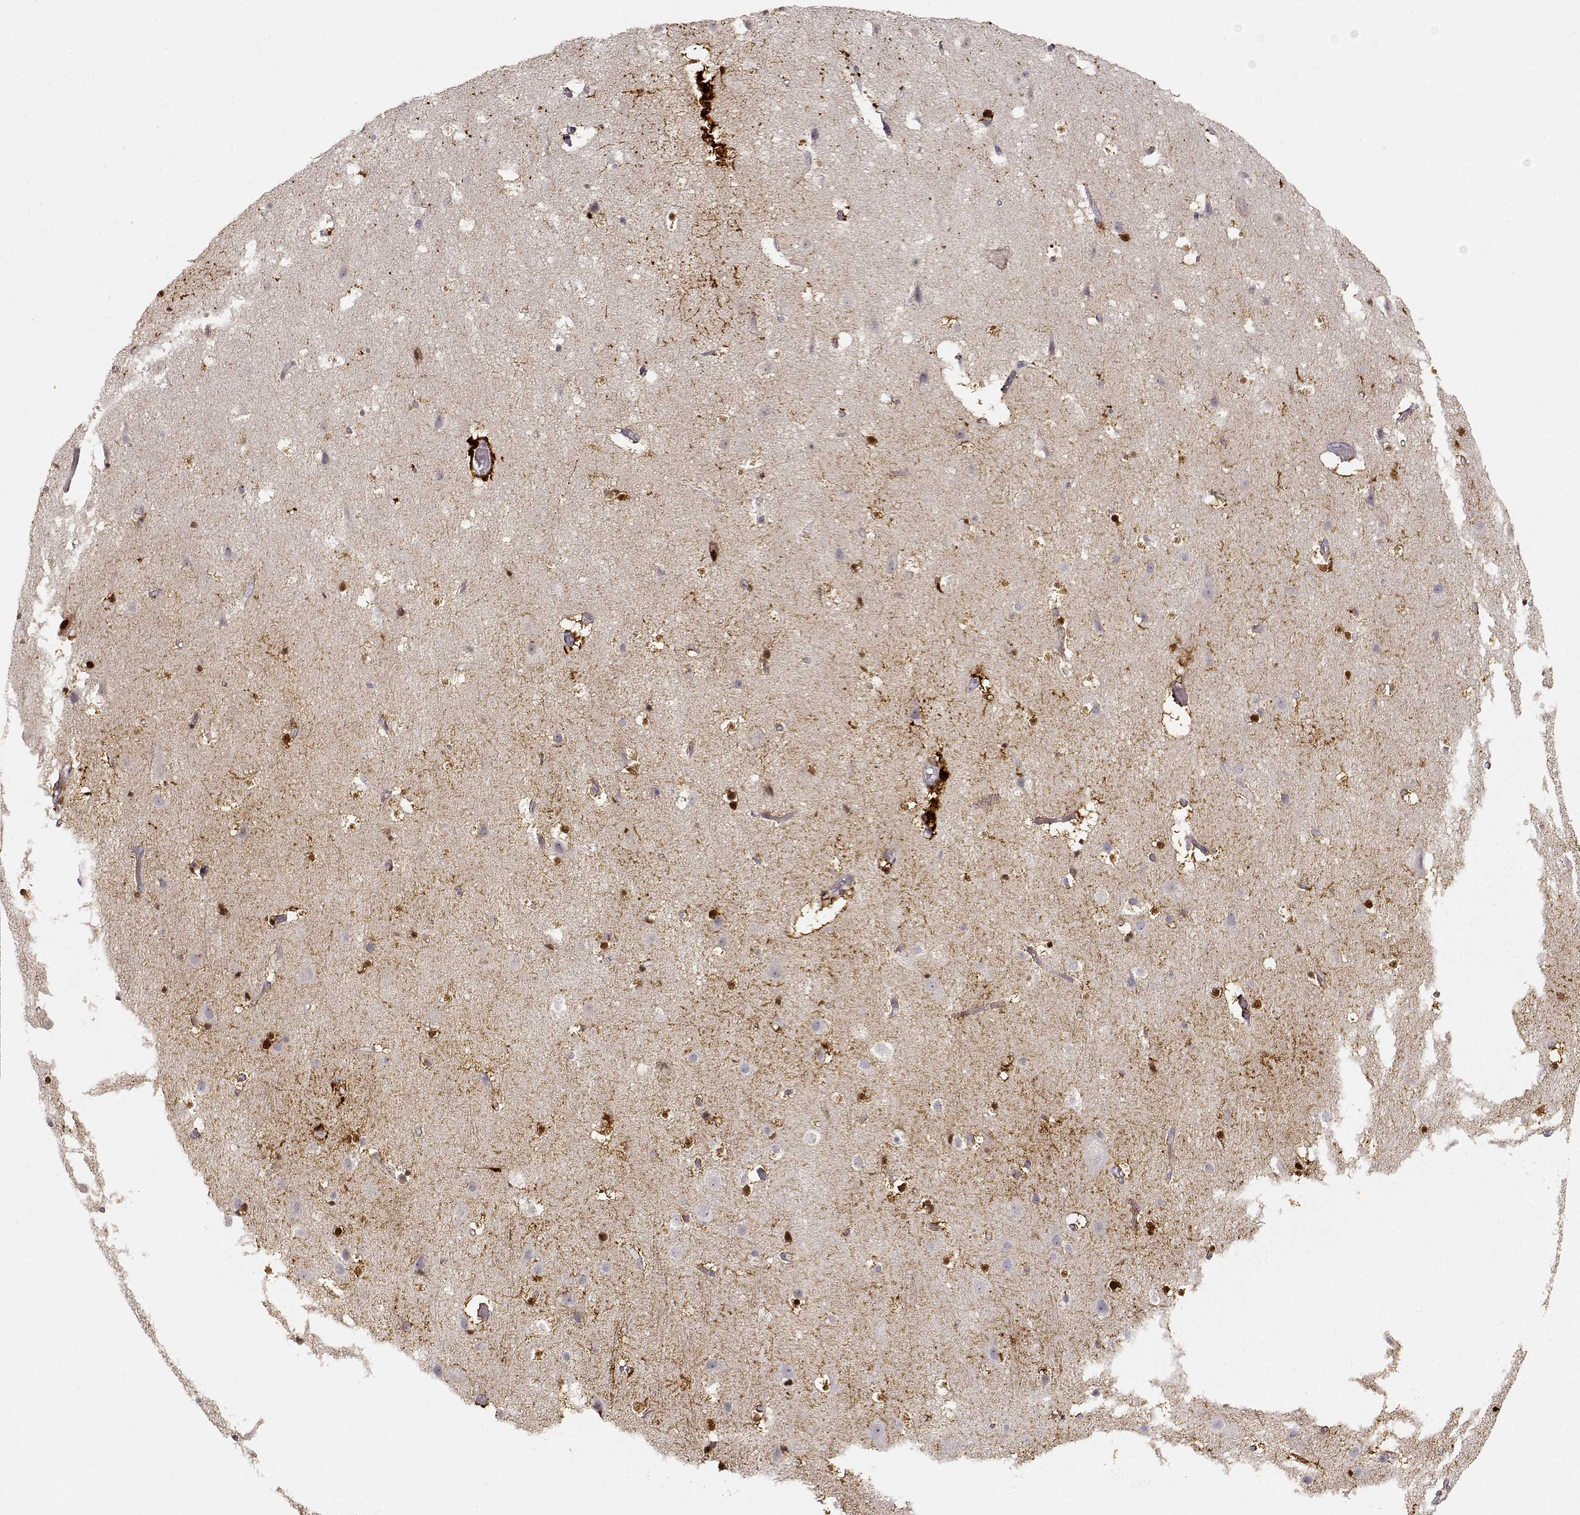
{"staining": {"intensity": "moderate", "quantity": "25%-75%", "location": "cytoplasmic/membranous"}, "tissue": "cerebral cortex", "cell_type": "Endothelial cells", "image_type": "normal", "snomed": [{"axis": "morphology", "description": "Normal tissue, NOS"}, {"axis": "topography", "description": "Cerebral cortex"}], "caption": "Approximately 25%-75% of endothelial cells in normal human cerebral cortex demonstrate moderate cytoplasmic/membranous protein staining as visualized by brown immunohistochemical staining.", "gene": "S100B", "patient": {"sex": "female", "age": 52}}